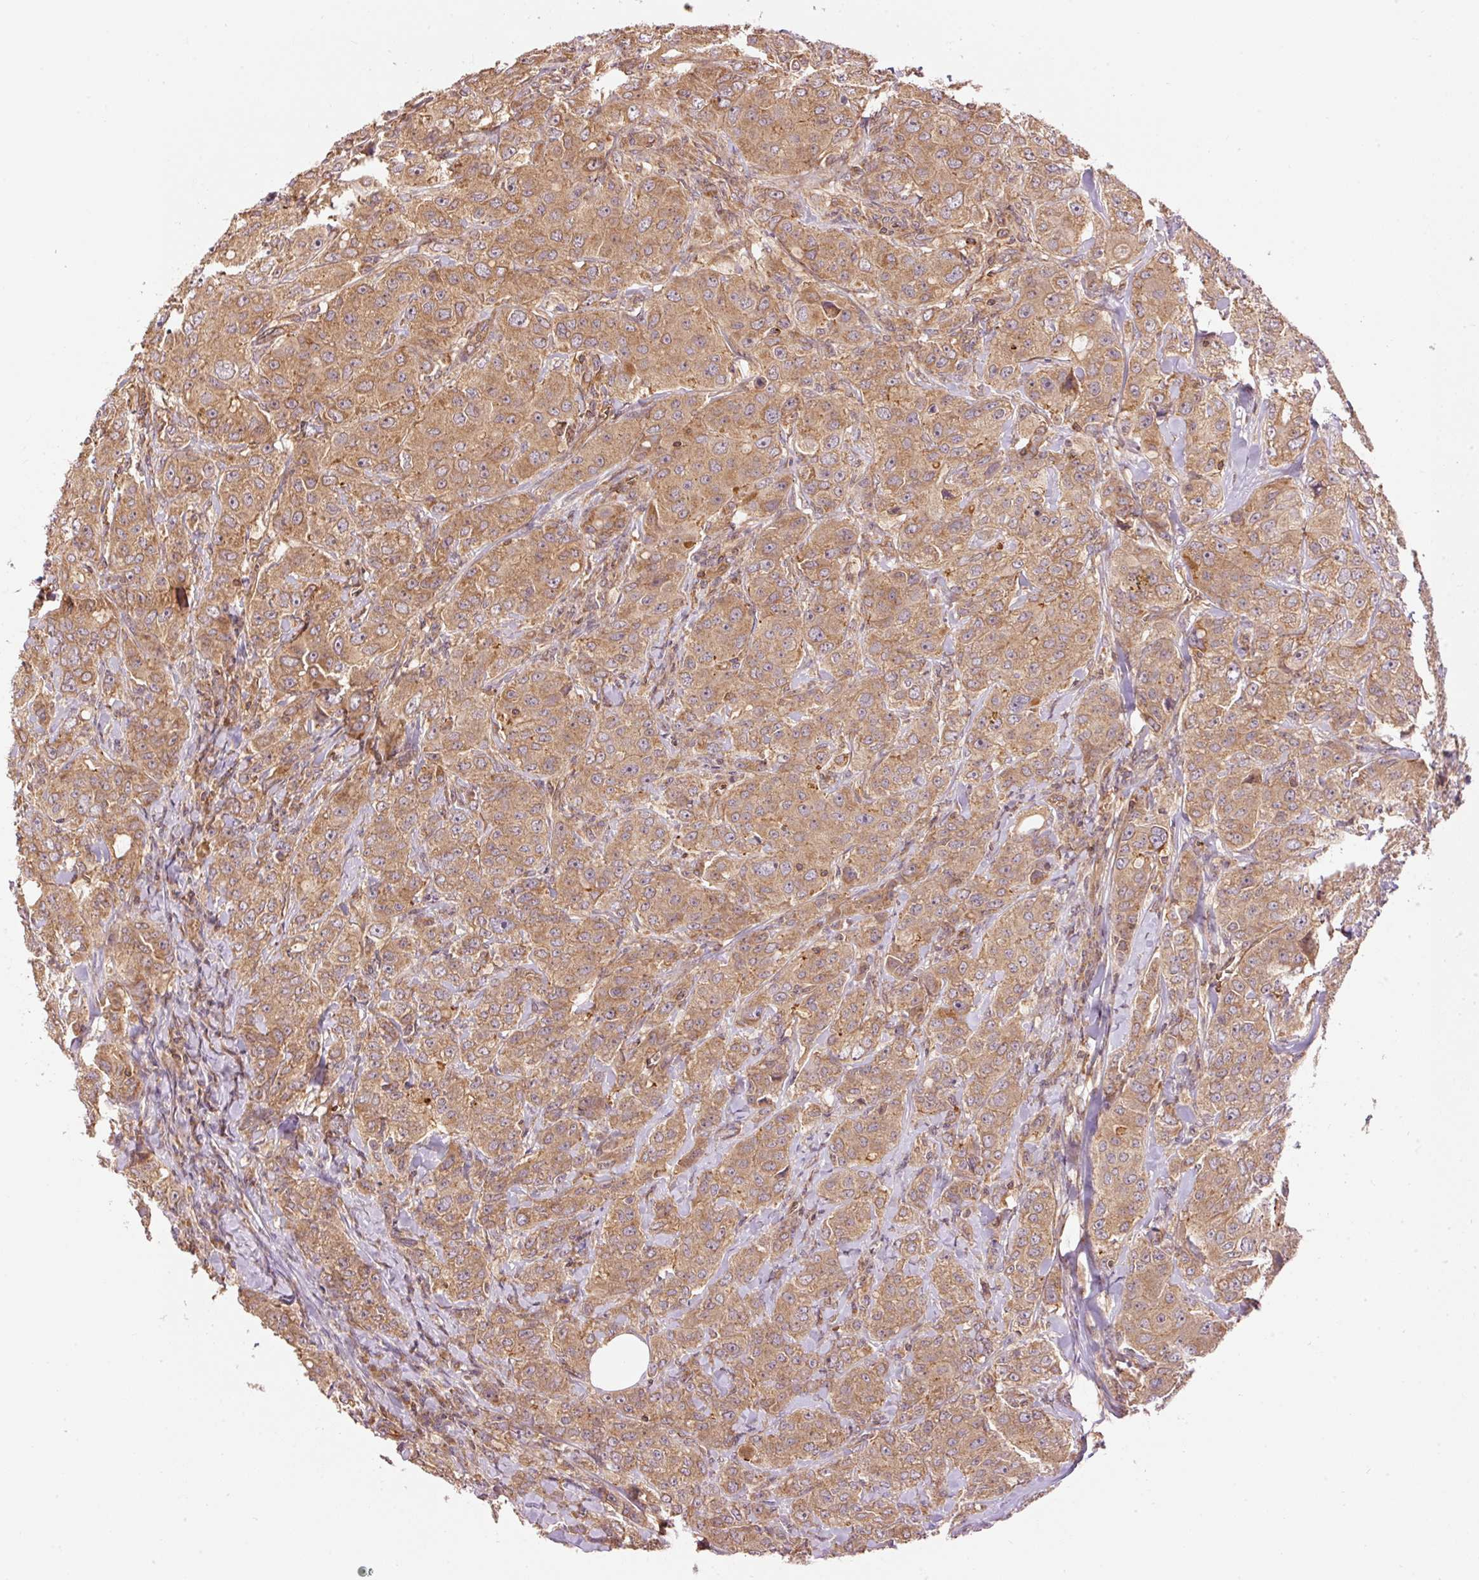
{"staining": {"intensity": "moderate", "quantity": ">75%", "location": "cytoplasmic/membranous"}, "tissue": "breast cancer", "cell_type": "Tumor cells", "image_type": "cancer", "snomed": [{"axis": "morphology", "description": "Duct carcinoma"}, {"axis": "topography", "description": "Breast"}], "caption": "Breast cancer (intraductal carcinoma) was stained to show a protein in brown. There is medium levels of moderate cytoplasmic/membranous expression in about >75% of tumor cells. (DAB (3,3'-diaminobenzidine) = brown stain, brightfield microscopy at high magnification).", "gene": "ADCY4", "patient": {"sex": "female", "age": 43}}